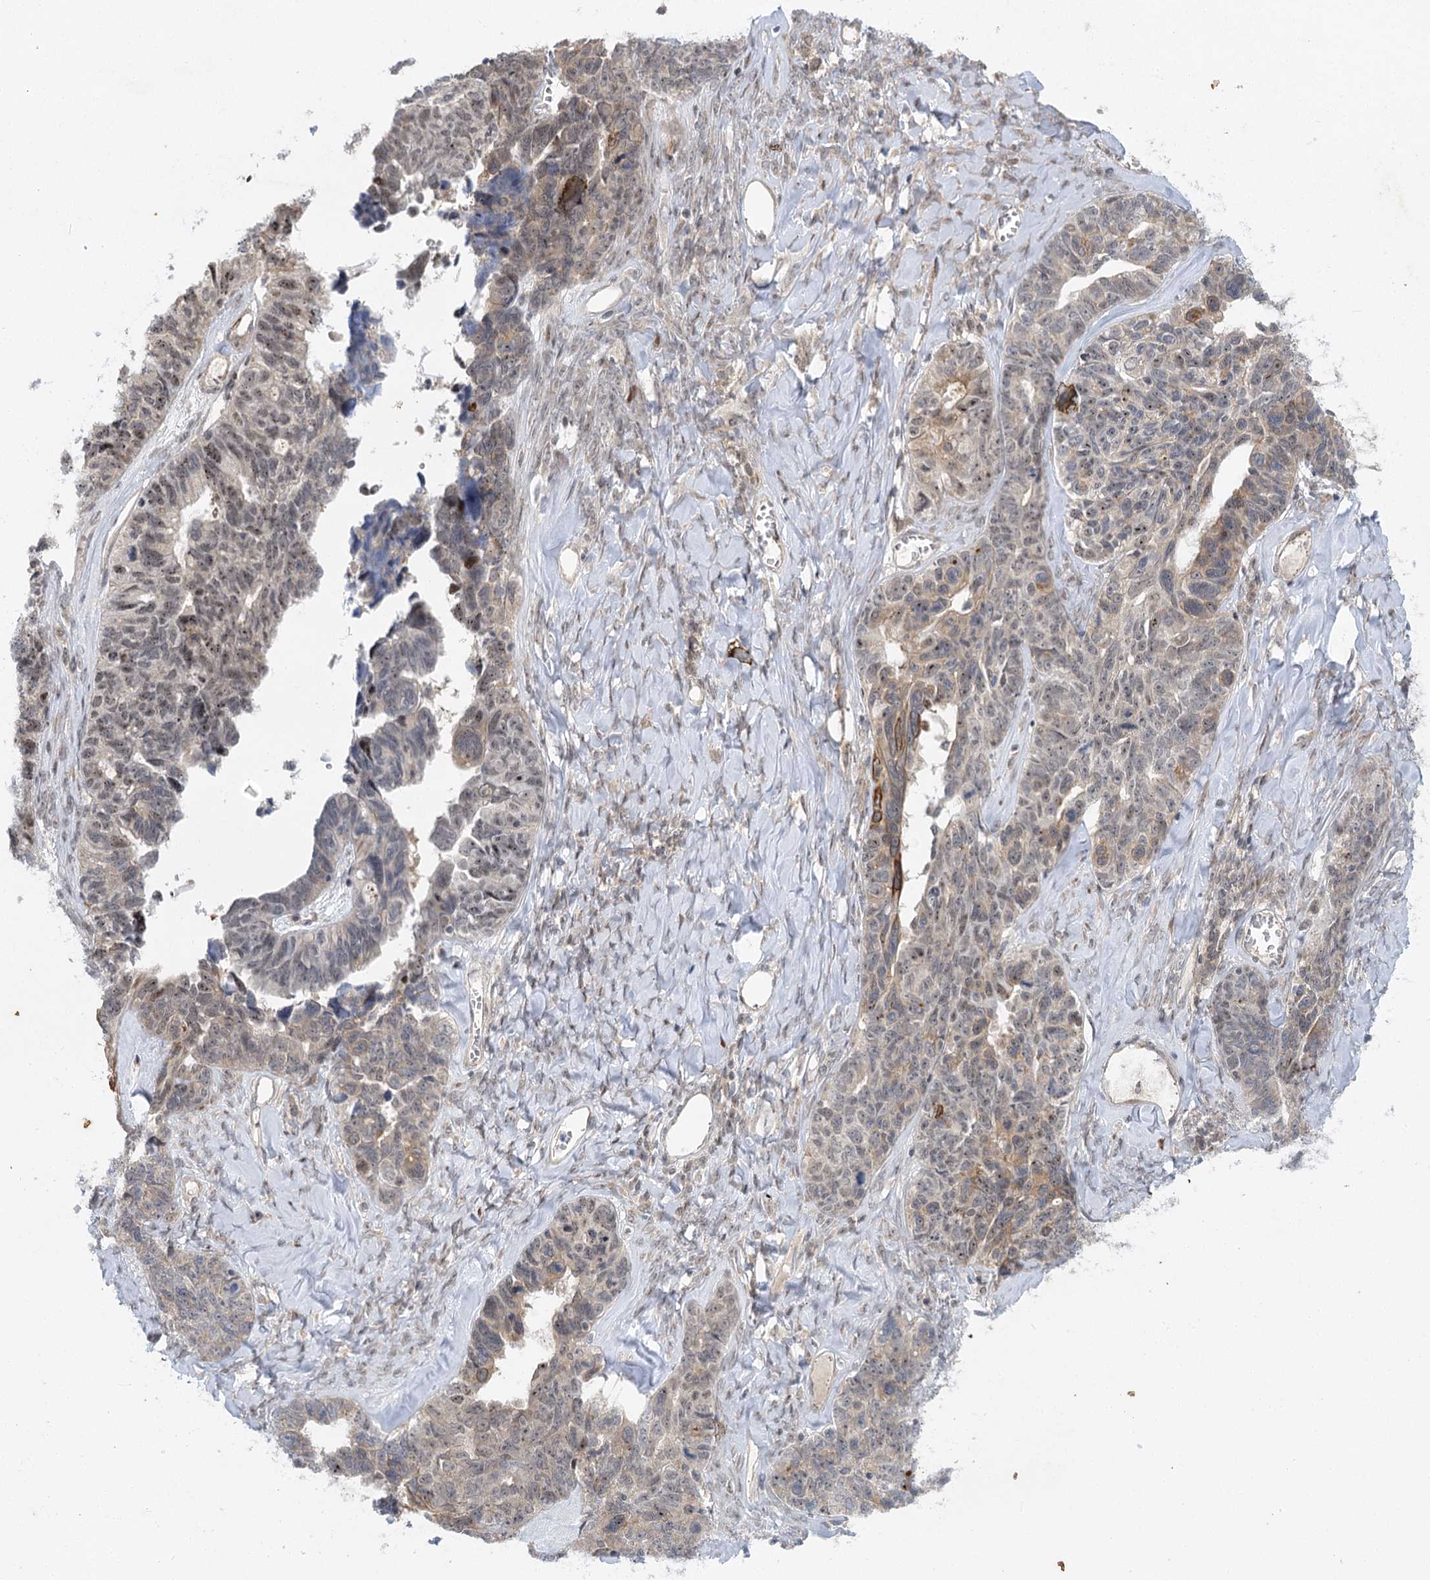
{"staining": {"intensity": "weak", "quantity": "<25%", "location": "nuclear"}, "tissue": "ovarian cancer", "cell_type": "Tumor cells", "image_type": "cancer", "snomed": [{"axis": "morphology", "description": "Cystadenocarcinoma, serous, NOS"}, {"axis": "topography", "description": "Ovary"}], "caption": "An immunohistochemistry (IHC) photomicrograph of ovarian serous cystadenocarcinoma is shown. There is no staining in tumor cells of ovarian serous cystadenocarcinoma. The staining was performed using DAB to visualize the protein expression in brown, while the nuclei were stained in blue with hematoxylin (Magnification: 20x).", "gene": "IL11RA", "patient": {"sex": "female", "age": 79}}